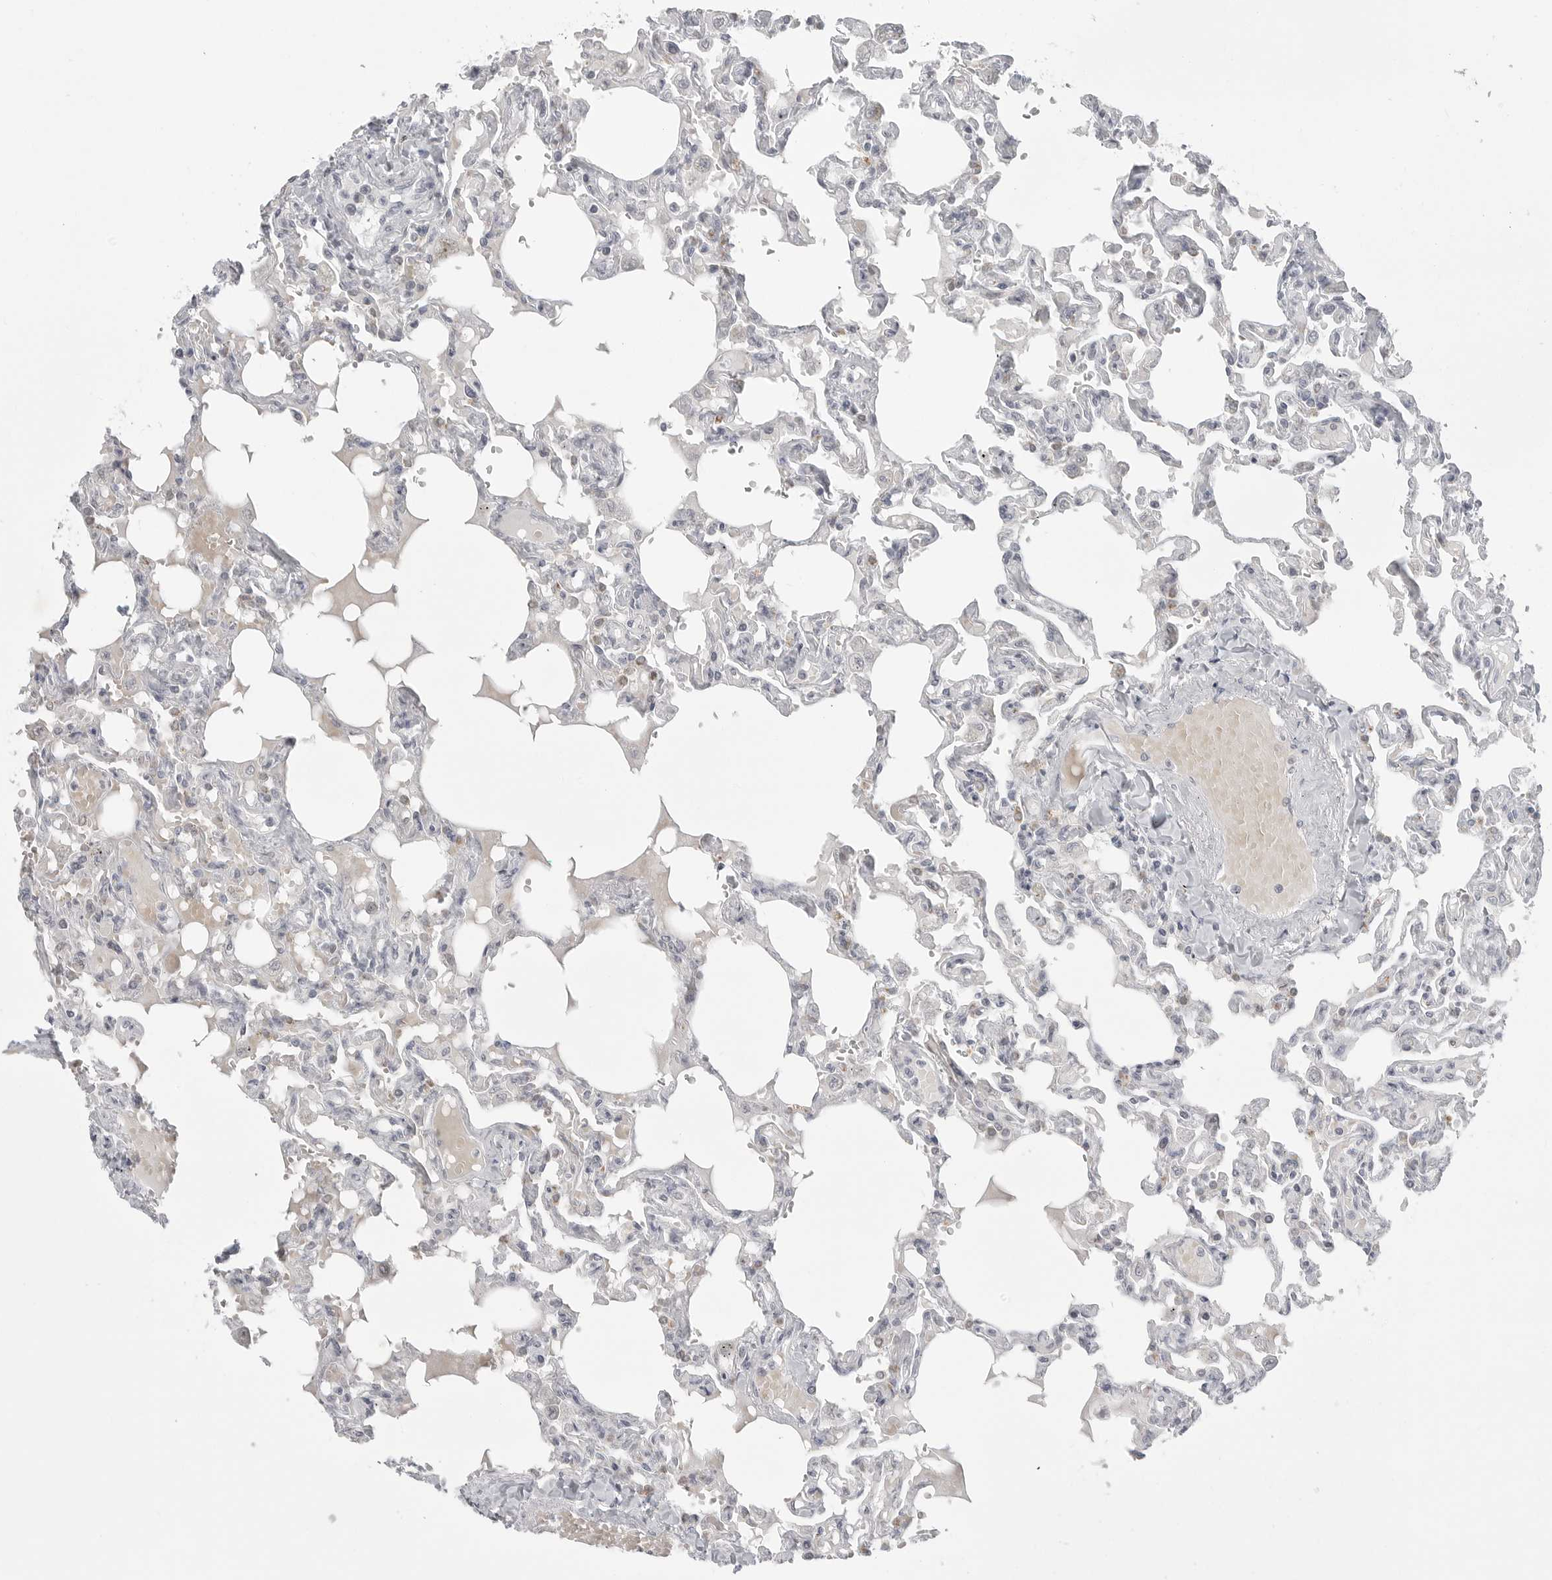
{"staining": {"intensity": "weak", "quantity": "<25%", "location": "cytoplasmic/membranous"}, "tissue": "lung", "cell_type": "Alveolar cells", "image_type": "normal", "snomed": [{"axis": "morphology", "description": "Normal tissue, NOS"}, {"axis": "topography", "description": "Lung"}], "caption": "High magnification brightfield microscopy of unremarkable lung stained with DAB (brown) and counterstained with hematoxylin (blue): alveolar cells show no significant staining.", "gene": "TCTN3", "patient": {"sex": "male", "age": 21}}